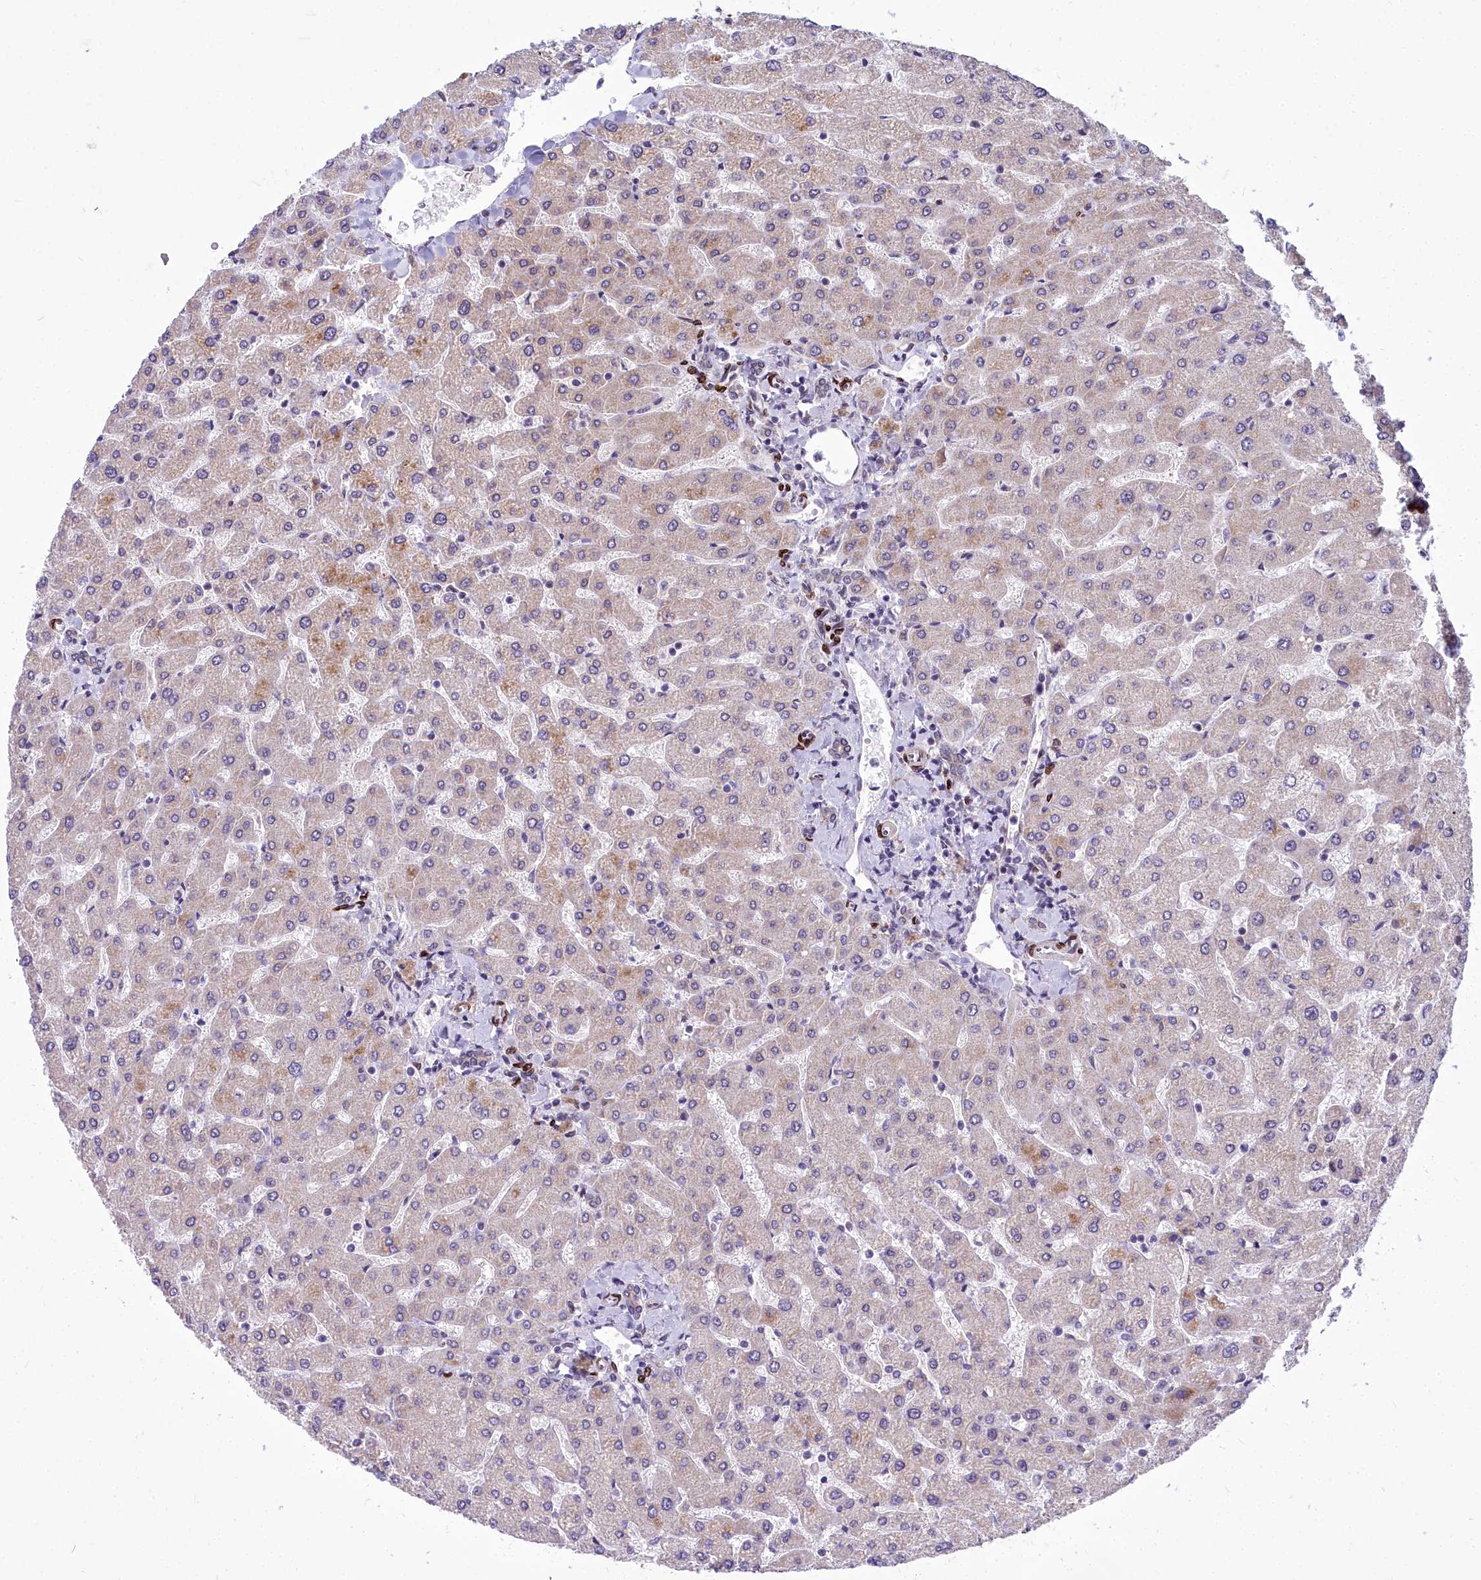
{"staining": {"intensity": "moderate", "quantity": "25%-75%", "location": "nuclear"}, "tissue": "liver", "cell_type": "Cholangiocytes", "image_type": "normal", "snomed": [{"axis": "morphology", "description": "Normal tissue, NOS"}, {"axis": "topography", "description": "Liver"}], "caption": "DAB immunohistochemical staining of benign human liver reveals moderate nuclear protein staining in approximately 25%-75% of cholangiocytes. Using DAB (3,3'-diaminobenzidine) (brown) and hematoxylin (blue) stains, captured at high magnification using brightfield microscopy.", "gene": "ABCB8", "patient": {"sex": "male", "age": 55}}